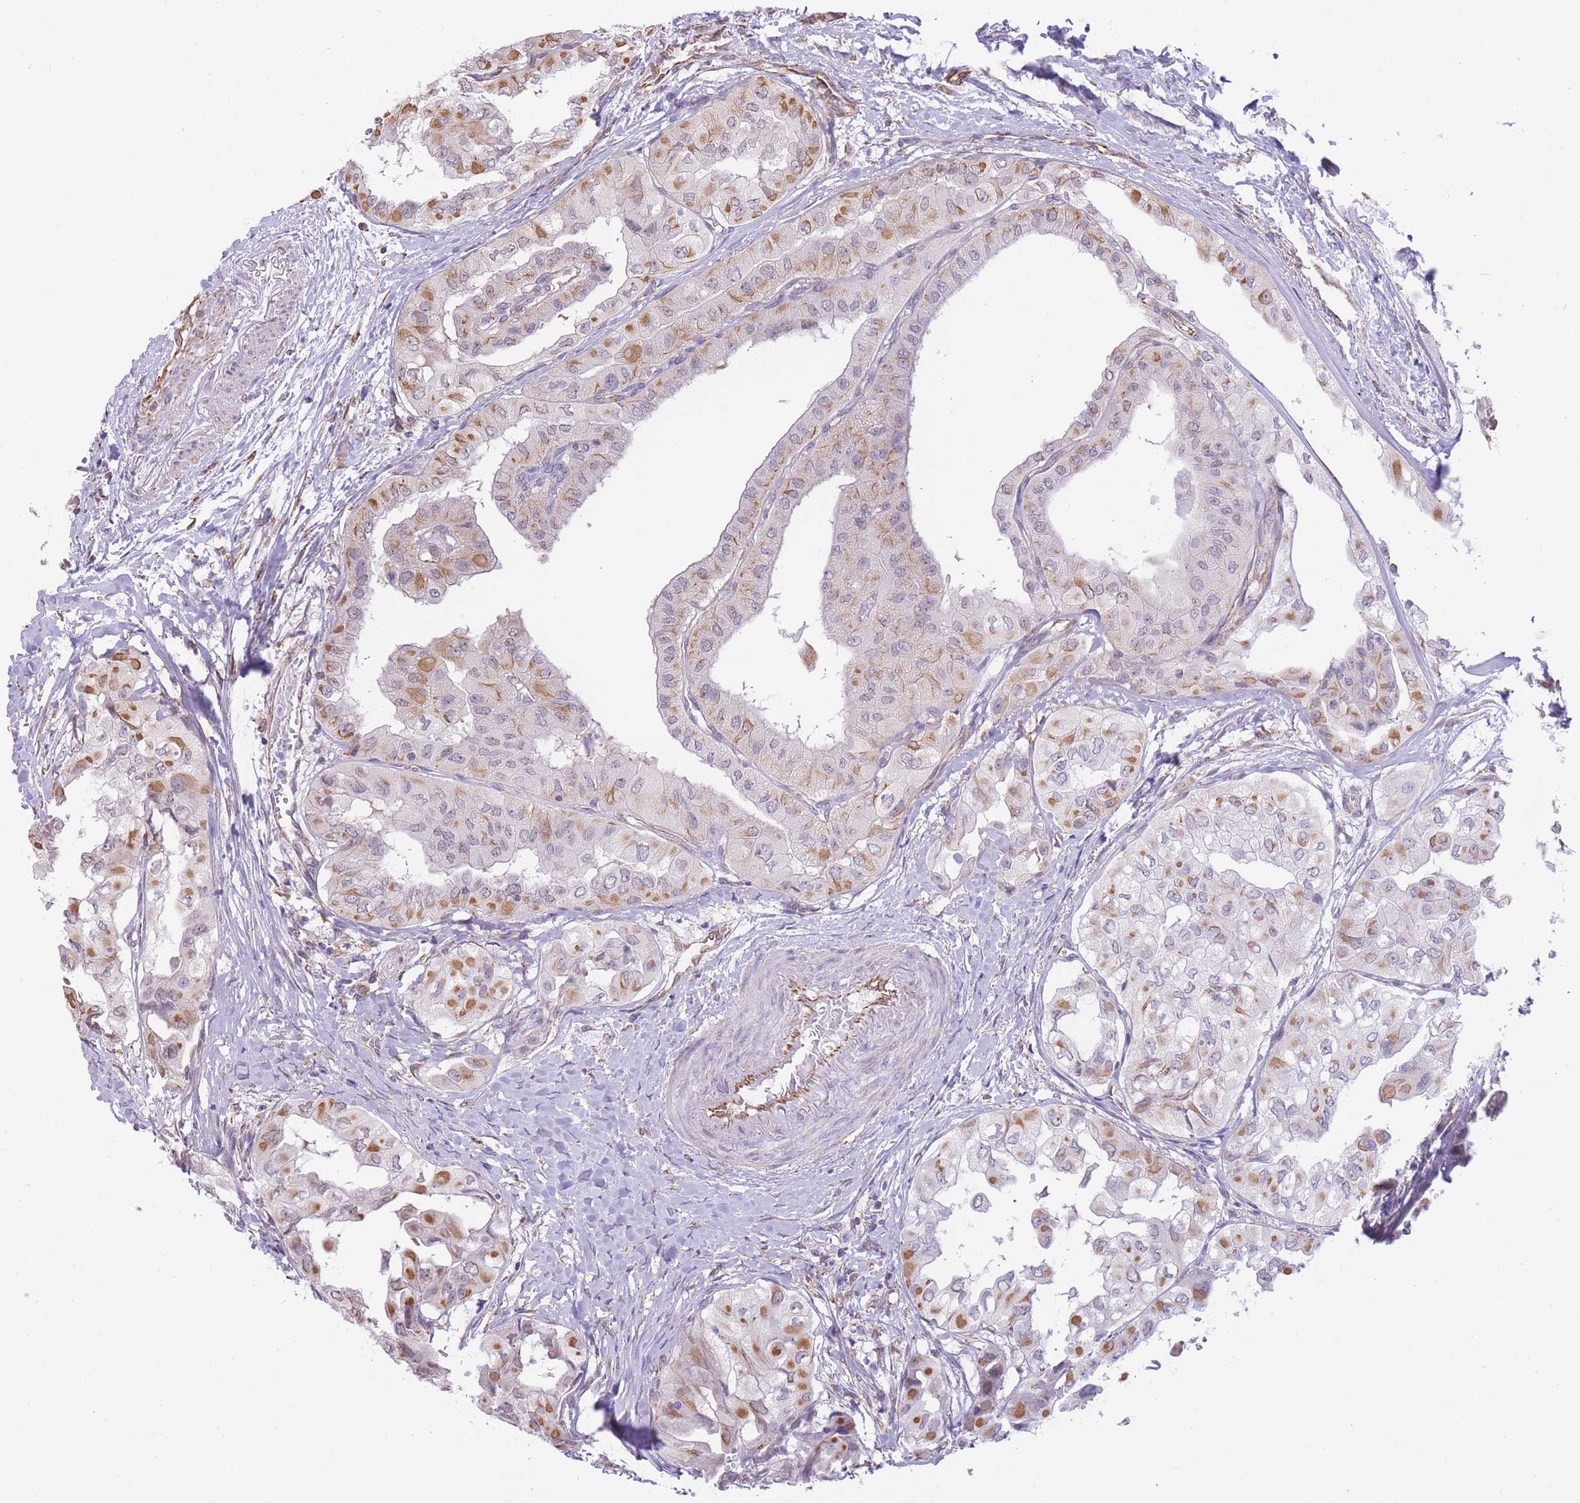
{"staining": {"intensity": "moderate", "quantity": "25%-75%", "location": "cytoplasmic/membranous"}, "tissue": "thyroid cancer", "cell_type": "Tumor cells", "image_type": "cancer", "snomed": [{"axis": "morphology", "description": "Papillary adenocarcinoma, NOS"}, {"axis": "topography", "description": "Thyroid gland"}], "caption": "The immunohistochemical stain highlights moderate cytoplasmic/membranous staining in tumor cells of papillary adenocarcinoma (thyroid) tissue.", "gene": "PSG8", "patient": {"sex": "female", "age": 59}}